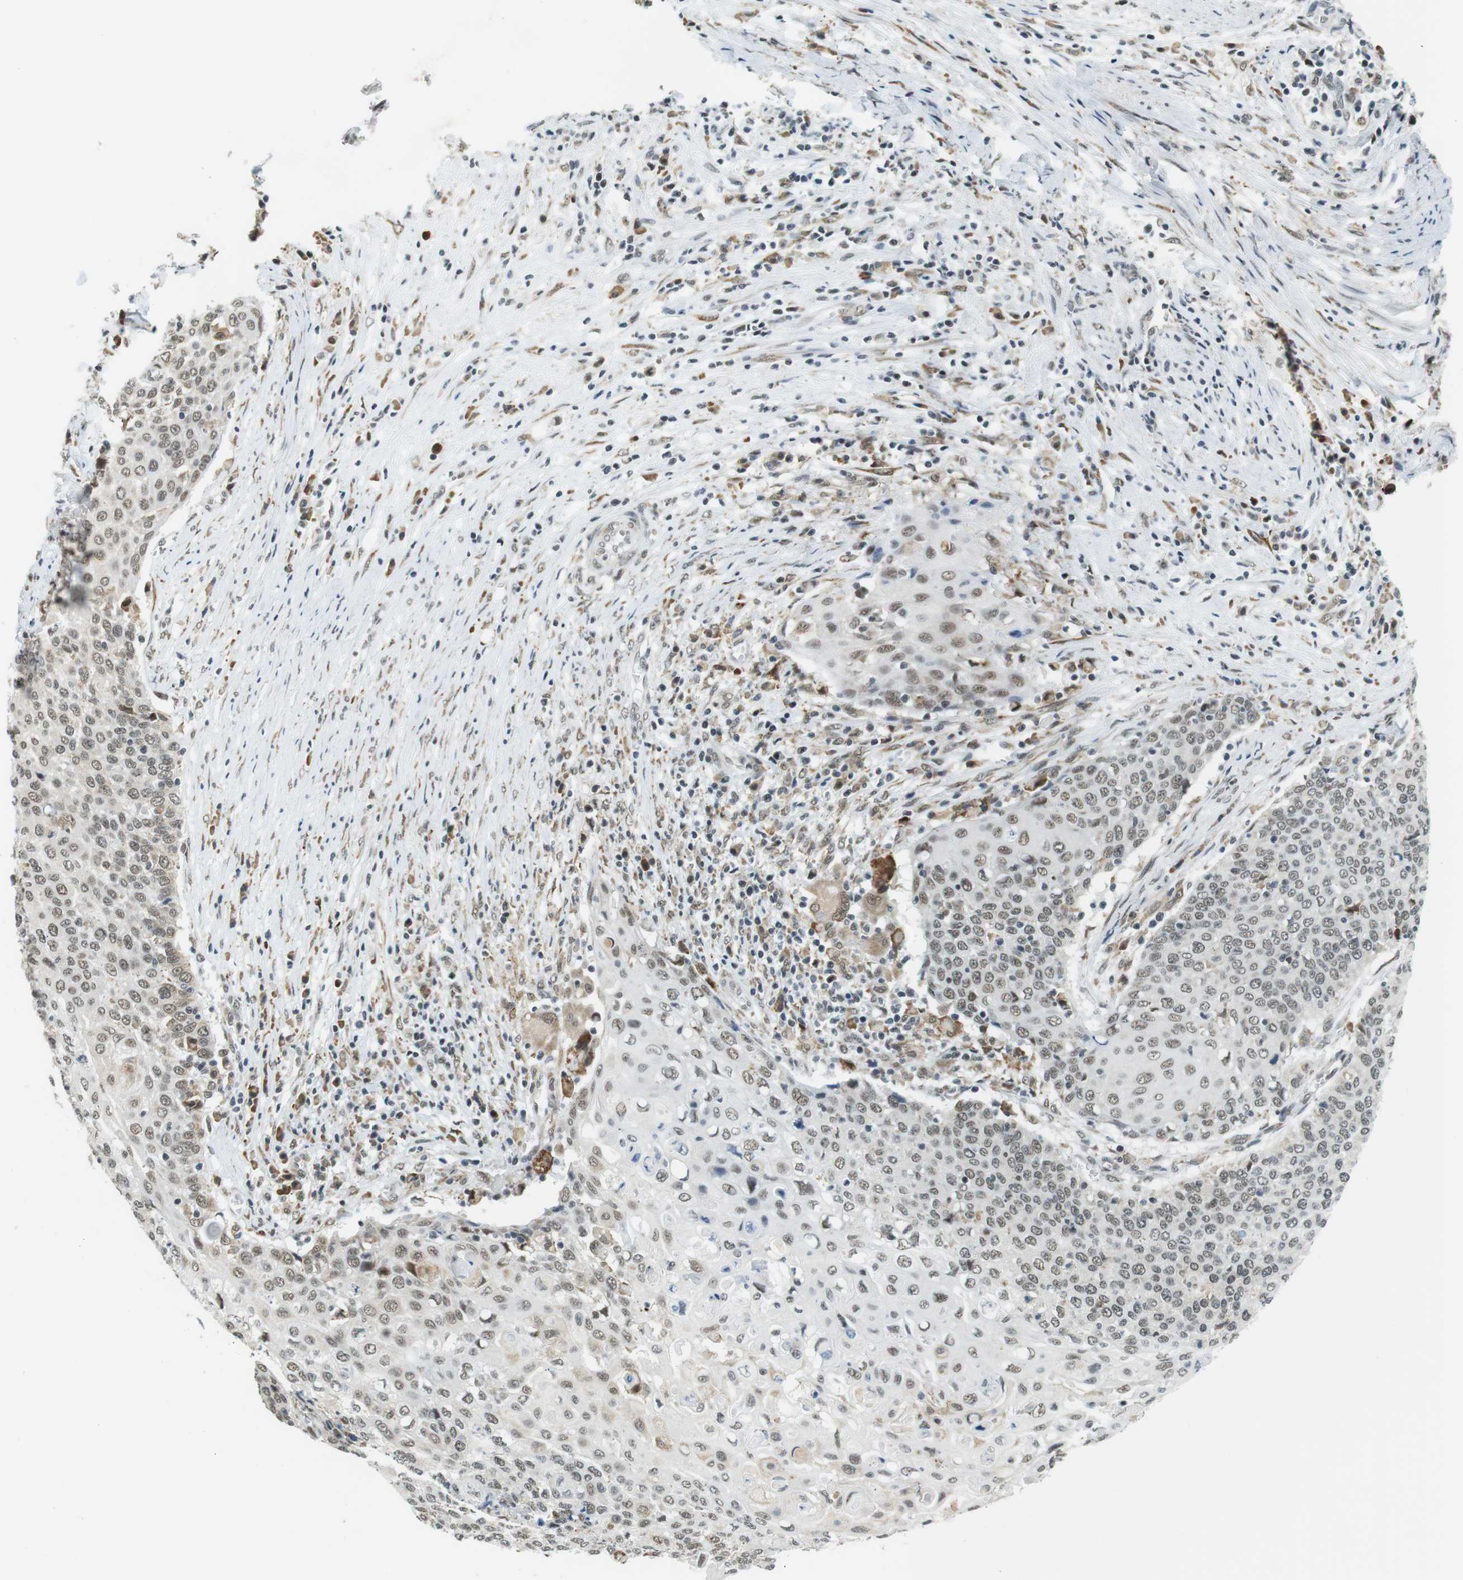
{"staining": {"intensity": "weak", "quantity": ">75%", "location": "nuclear"}, "tissue": "cervical cancer", "cell_type": "Tumor cells", "image_type": "cancer", "snomed": [{"axis": "morphology", "description": "Squamous cell carcinoma, NOS"}, {"axis": "topography", "description": "Cervix"}], "caption": "A high-resolution micrograph shows immunohistochemistry (IHC) staining of cervical cancer, which shows weak nuclear expression in about >75% of tumor cells. (DAB = brown stain, brightfield microscopy at high magnification).", "gene": "RNF38", "patient": {"sex": "female", "age": 39}}